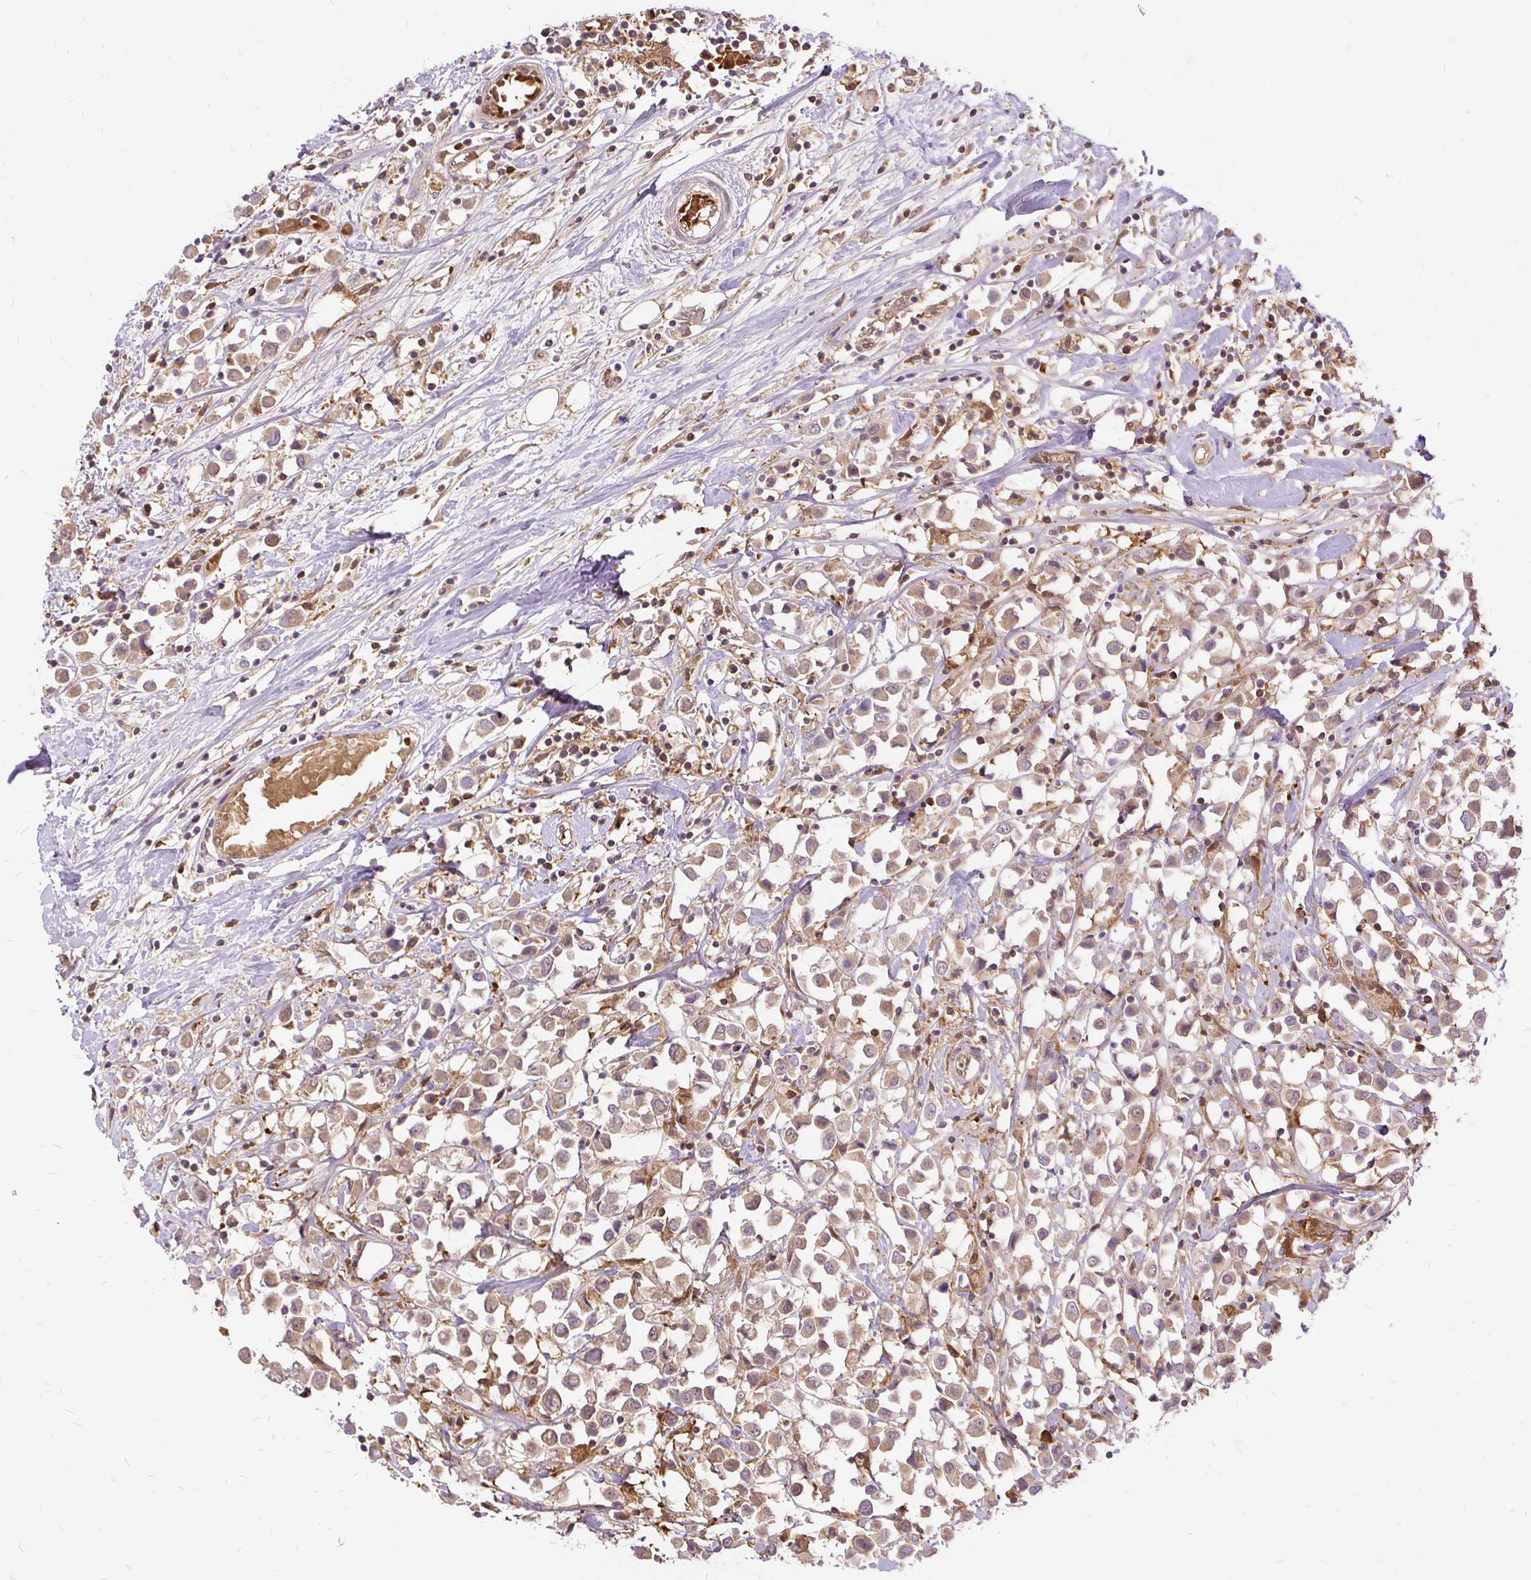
{"staining": {"intensity": "weak", "quantity": ">75%", "location": "cytoplasmic/membranous"}, "tissue": "breast cancer", "cell_type": "Tumor cells", "image_type": "cancer", "snomed": [{"axis": "morphology", "description": "Duct carcinoma"}, {"axis": "topography", "description": "Breast"}], "caption": "Protein staining displays weak cytoplasmic/membranous staining in approximately >75% of tumor cells in breast infiltrating ductal carcinoma.", "gene": "AP5S1", "patient": {"sex": "female", "age": 61}}